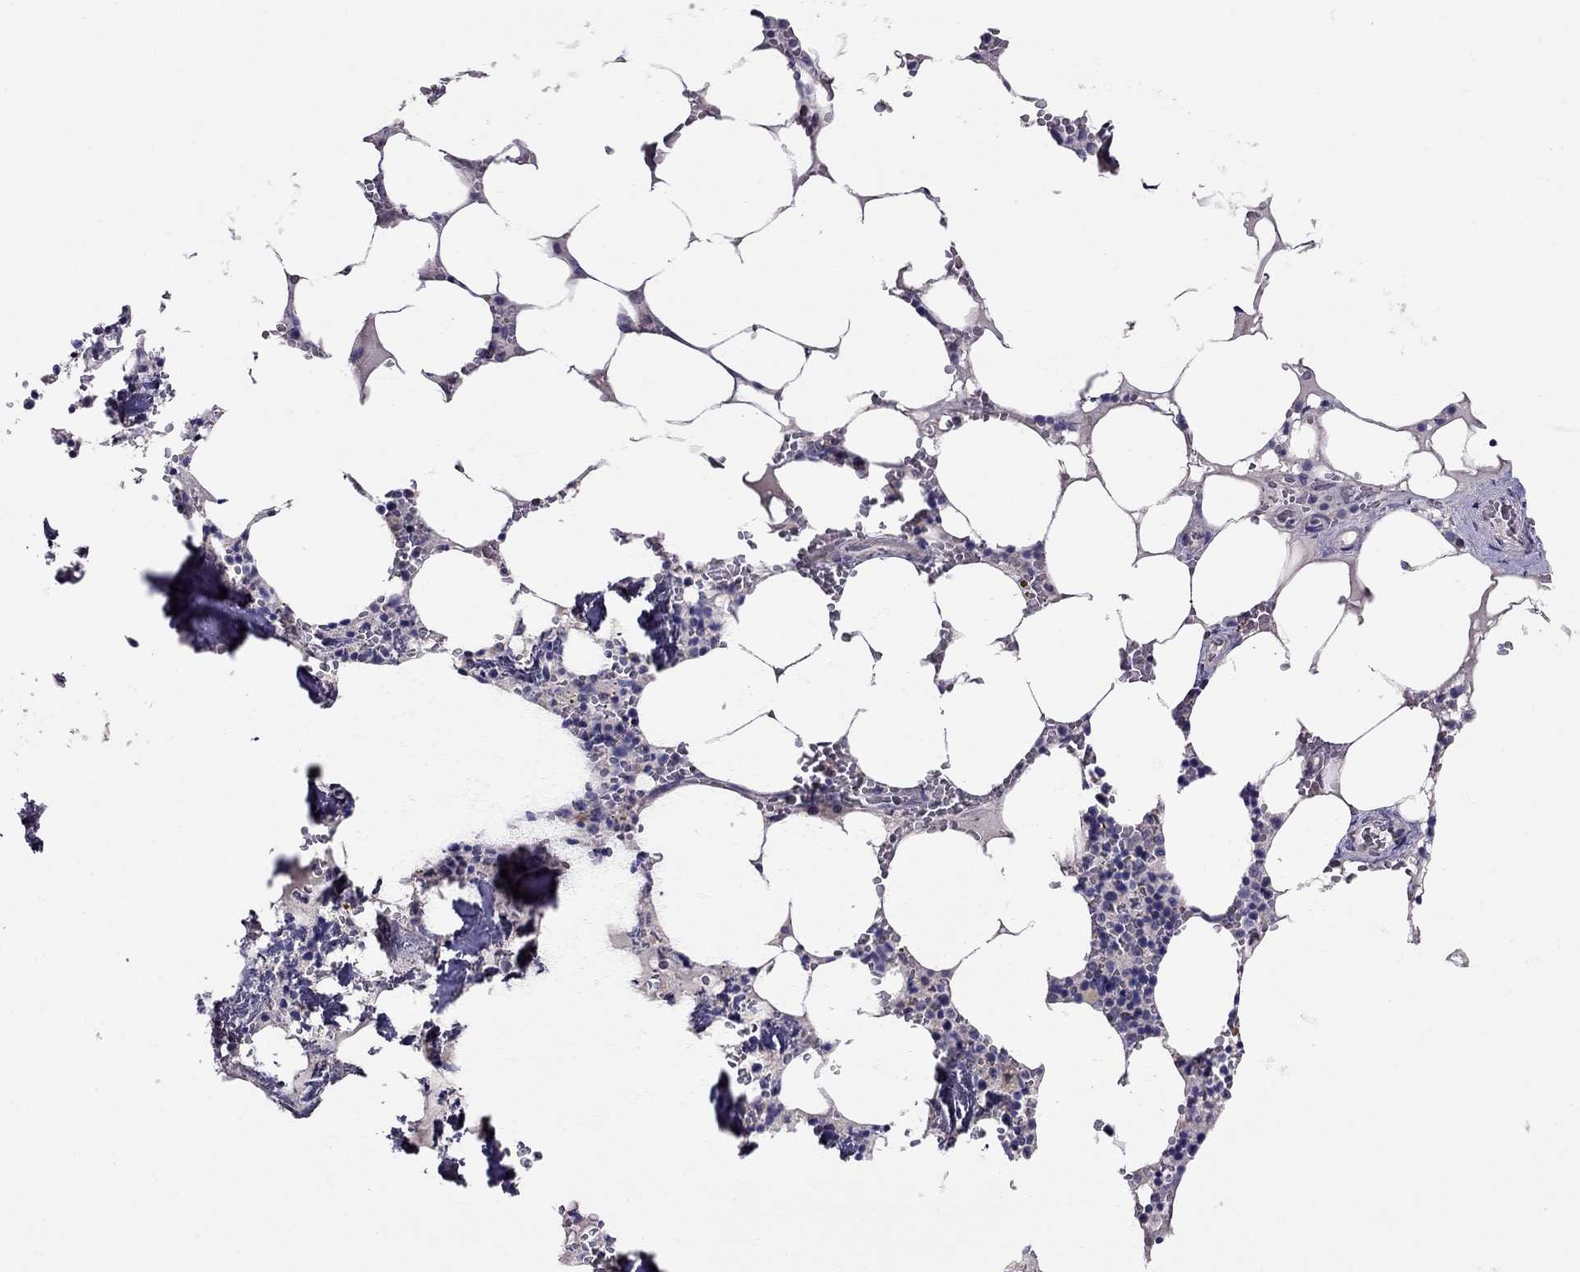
{"staining": {"intensity": "negative", "quantity": "none", "location": "none"}, "tissue": "bone marrow", "cell_type": "Hematopoietic cells", "image_type": "normal", "snomed": [{"axis": "morphology", "description": "Normal tissue, NOS"}, {"axis": "topography", "description": "Bone marrow"}], "caption": "This is an immunohistochemistry (IHC) histopathology image of unremarkable bone marrow. There is no positivity in hematopoietic cells.", "gene": "MAGEB4", "patient": {"sex": "female", "age": 64}}